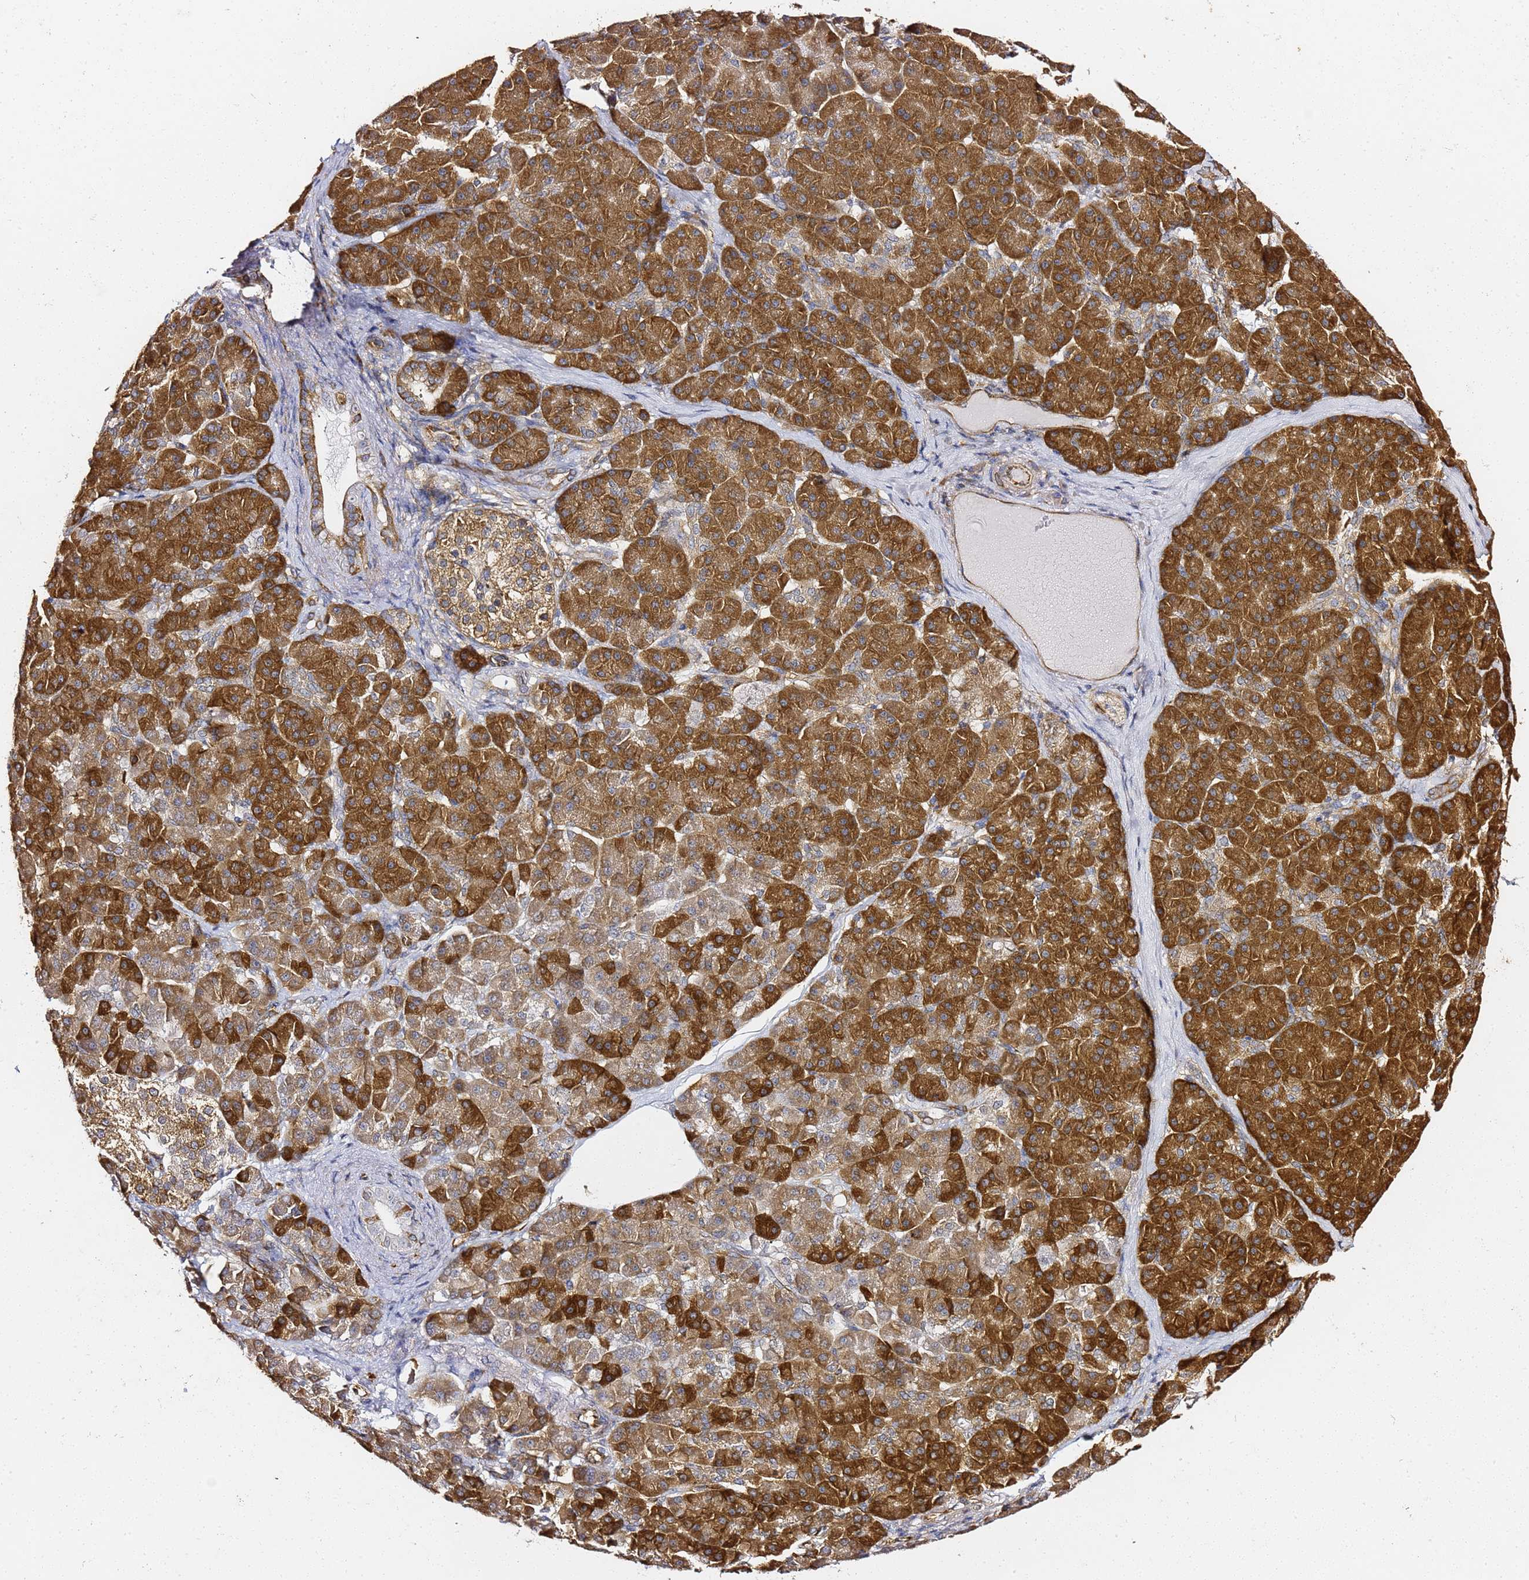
{"staining": {"intensity": "strong", "quantity": "25%-75%", "location": "cytoplasmic/membranous"}, "tissue": "pancreatic cancer", "cell_type": "Tumor cells", "image_type": "cancer", "snomed": [{"axis": "morphology", "description": "Normal tissue, NOS"}, {"axis": "morphology", "description": "Adenocarcinoma, NOS"}, {"axis": "topography", "description": "Pancreas"}], "caption": "Strong cytoplasmic/membranous protein expression is appreciated in approximately 25%-75% of tumor cells in pancreatic cancer. (brown staining indicates protein expression, while blue staining denotes nuclei).", "gene": "TPST1", "patient": {"sex": "female", "age": 68}}